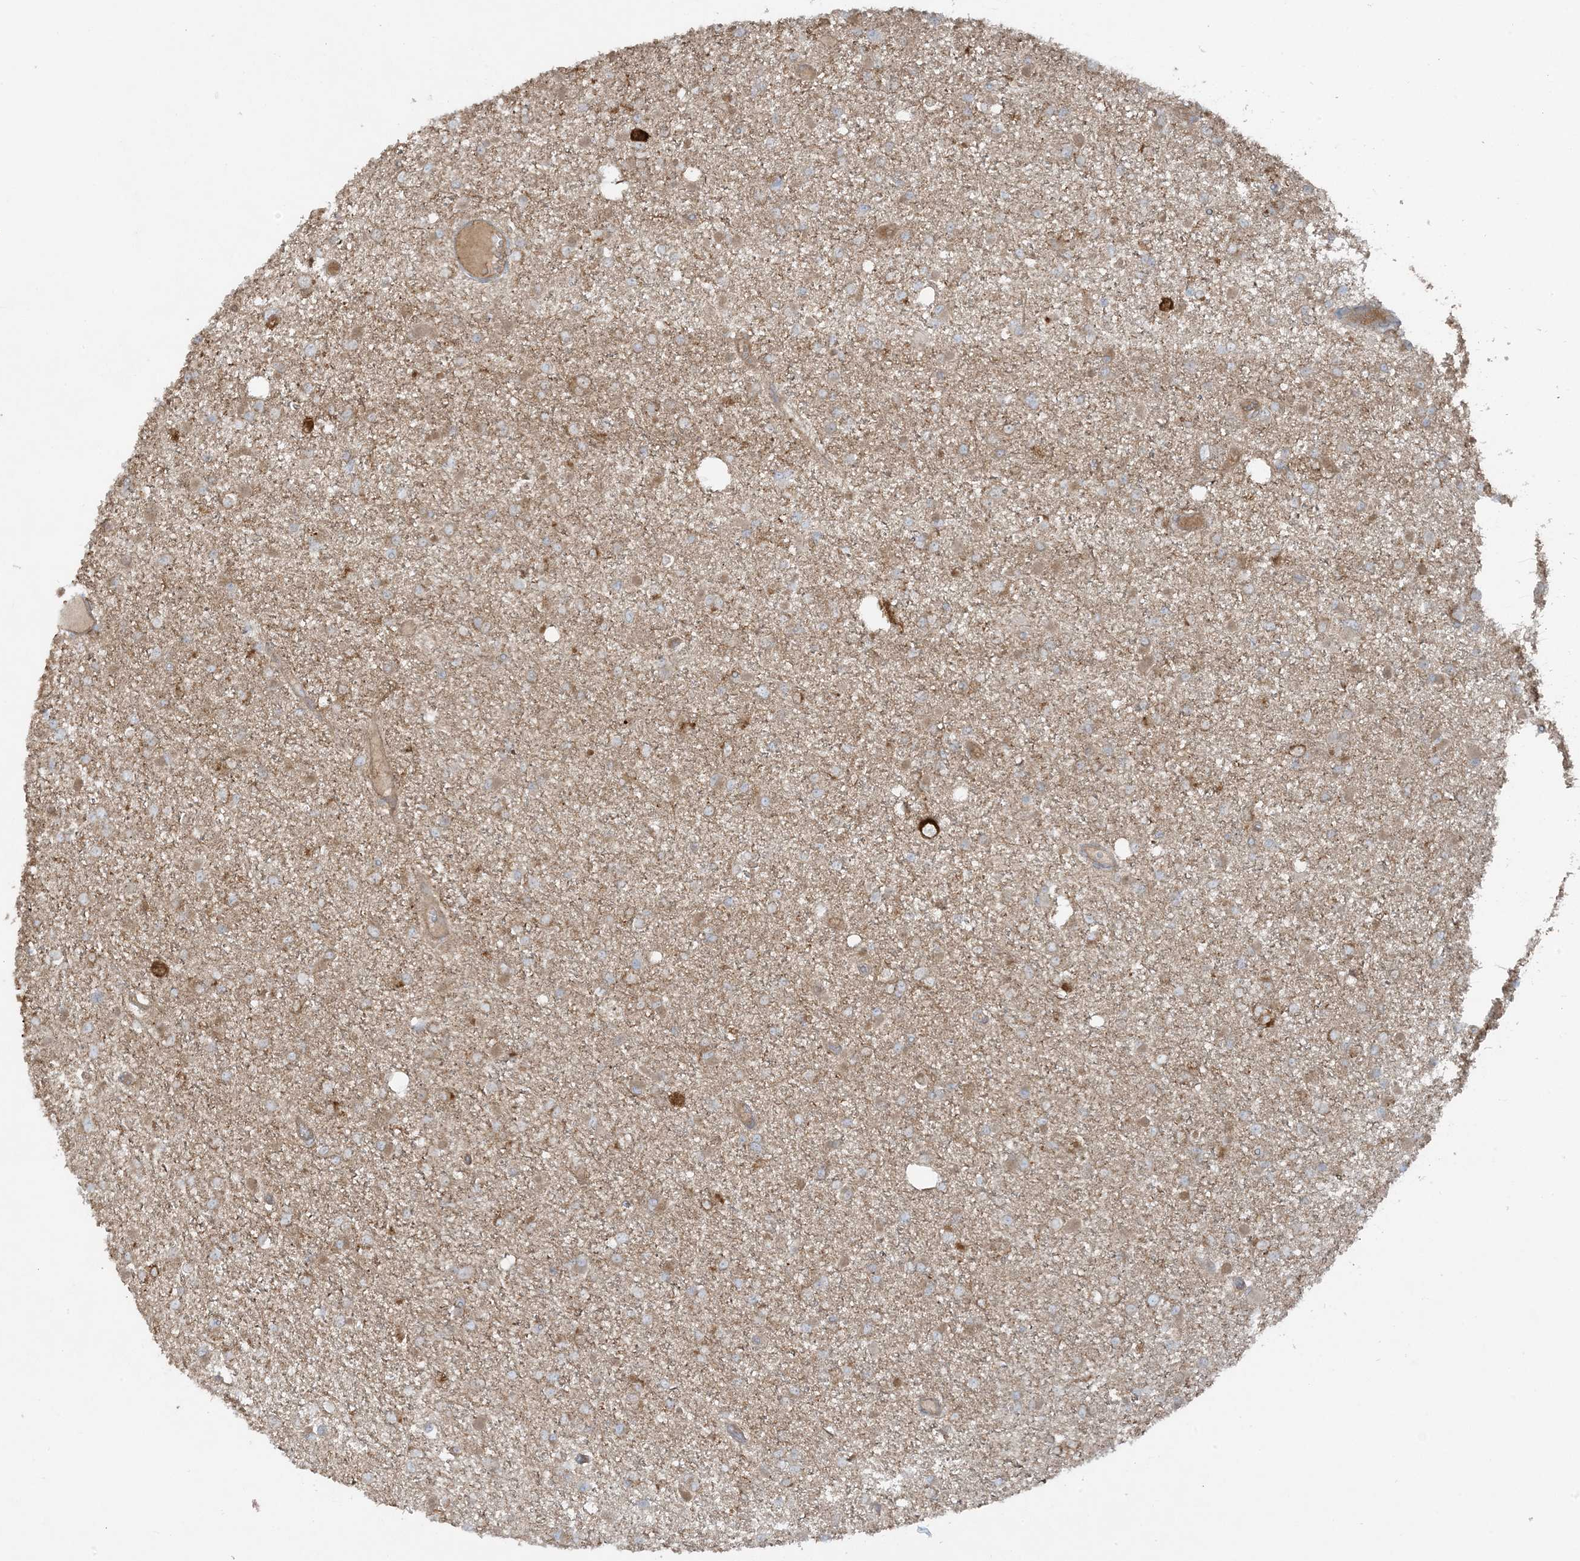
{"staining": {"intensity": "weak", "quantity": "<25%", "location": "cytoplasmic/membranous"}, "tissue": "glioma", "cell_type": "Tumor cells", "image_type": "cancer", "snomed": [{"axis": "morphology", "description": "Glioma, malignant, Low grade"}, {"axis": "topography", "description": "Brain"}], "caption": "Tumor cells show no significant positivity in low-grade glioma (malignant).", "gene": "OLA1", "patient": {"sex": "female", "age": 22}}